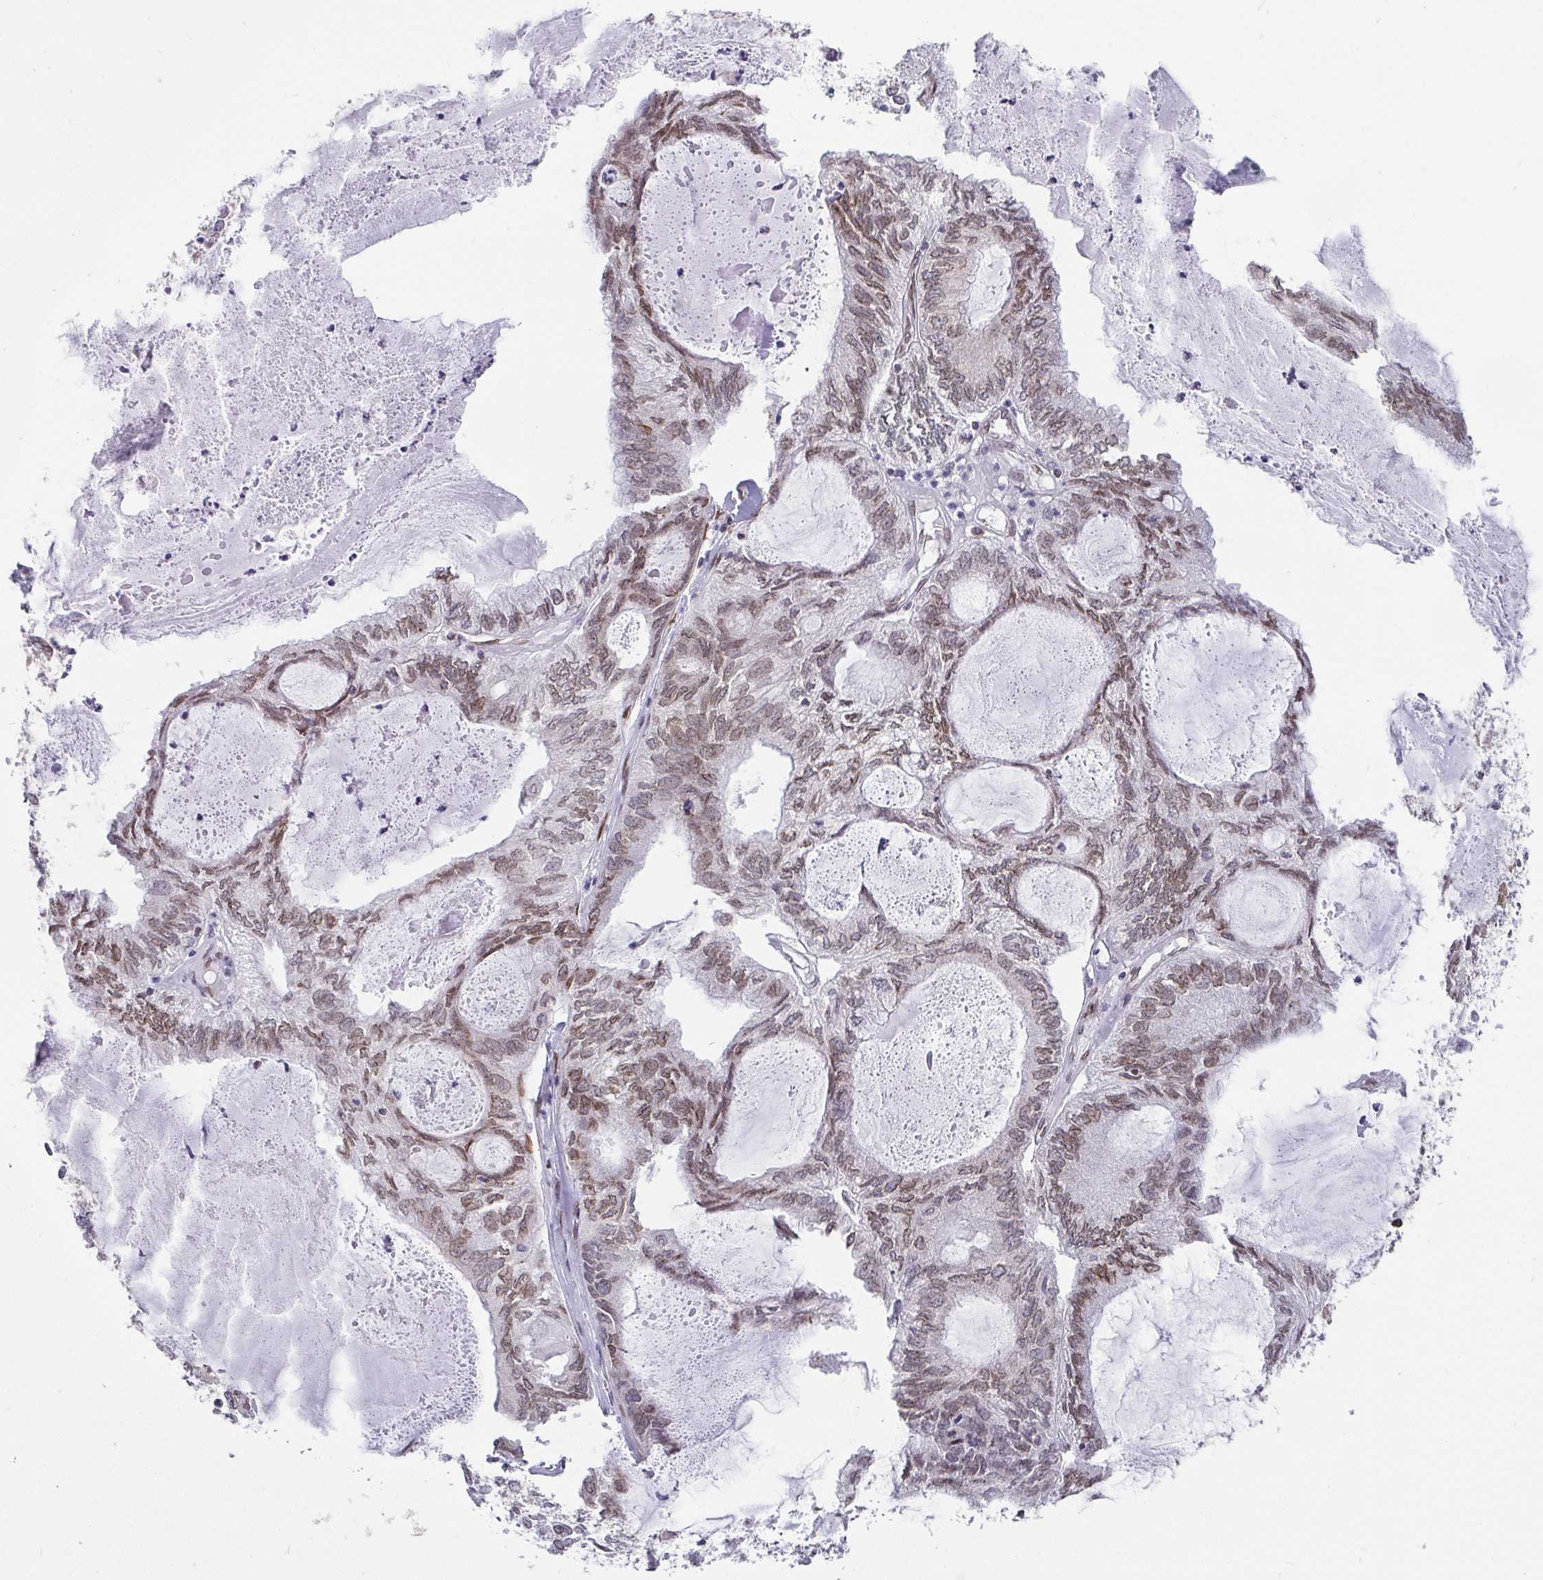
{"staining": {"intensity": "weak", "quantity": ">75%", "location": "nuclear"}, "tissue": "endometrial cancer", "cell_type": "Tumor cells", "image_type": "cancer", "snomed": [{"axis": "morphology", "description": "Adenocarcinoma, NOS"}, {"axis": "topography", "description": "Endometrium"}], "caption": "This photomicrograph exhibits endometrial cancer (adenocarcinoma) stained with IHC to label a protein in brown. The nuclear of tumor cells show weak positivity for the protein. Nuclei are counter-stained blue.", "gene": "EMD", "patient": {"sex": "female", "age": 80}}